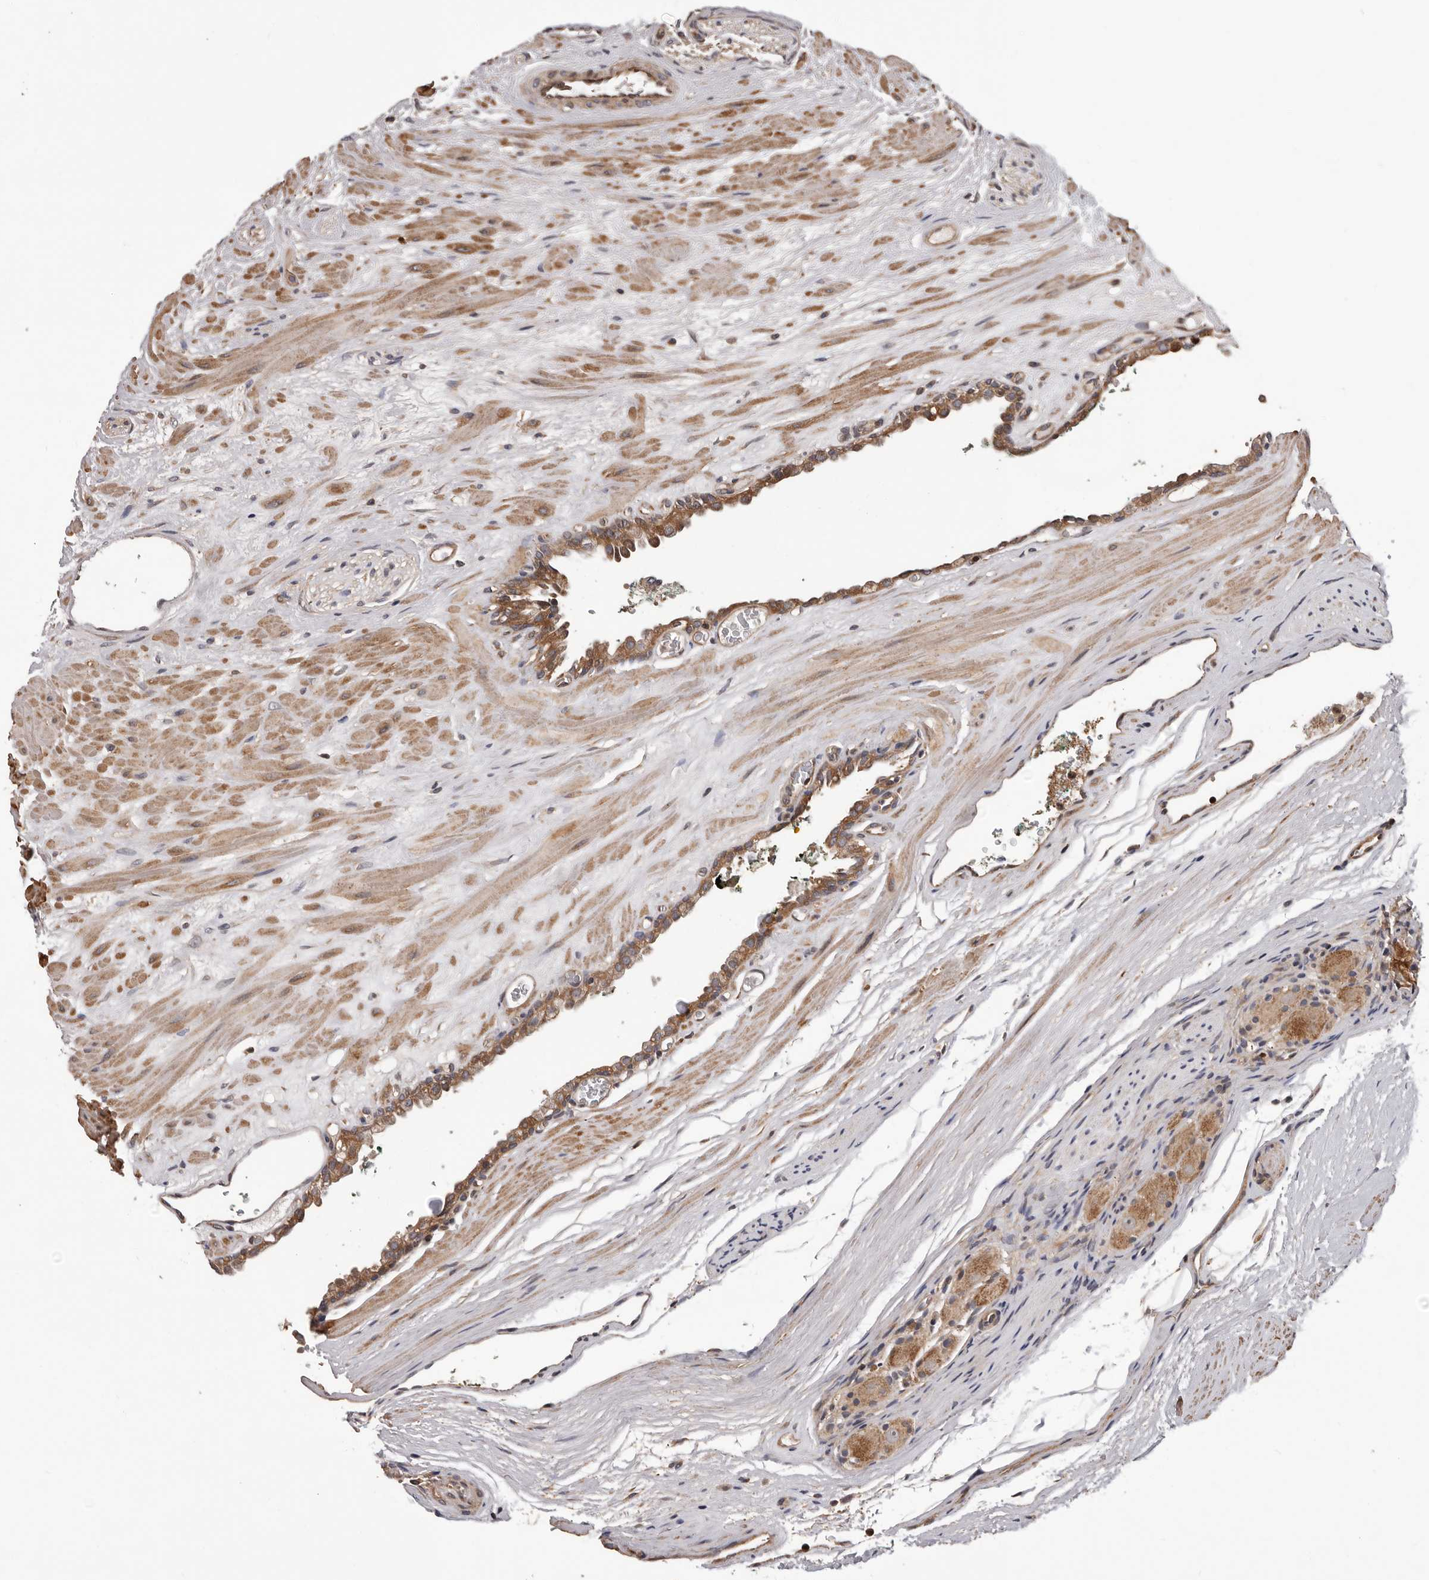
{"staining": {"intensity": "moderate", "quantity": ">75%", "location": "cytoplasmic/membranous"}, "tissue": "prostate cancer", "cell_type": "Tumor cells", "image_type": "cancer", "snomed": [{"axis": "morphology", "description": "Adenocarcinoma, Medium grade"}, {"axis": "topography", "description": "Prostate"}], "caption": "Medium-grade adenocarcinoma (prostate) stained for a protein exhibits moderate cytoplasmic/membranous positivity in tumor cells. The protein is stained brown, and the nuclei are stained in blue (DAB (3,3'-diaminobenzidine) IHC with brightfield microscopy, high magnification).", "gene": "ADAMTS2", "patient": {"sex": "male", "age": 53}}